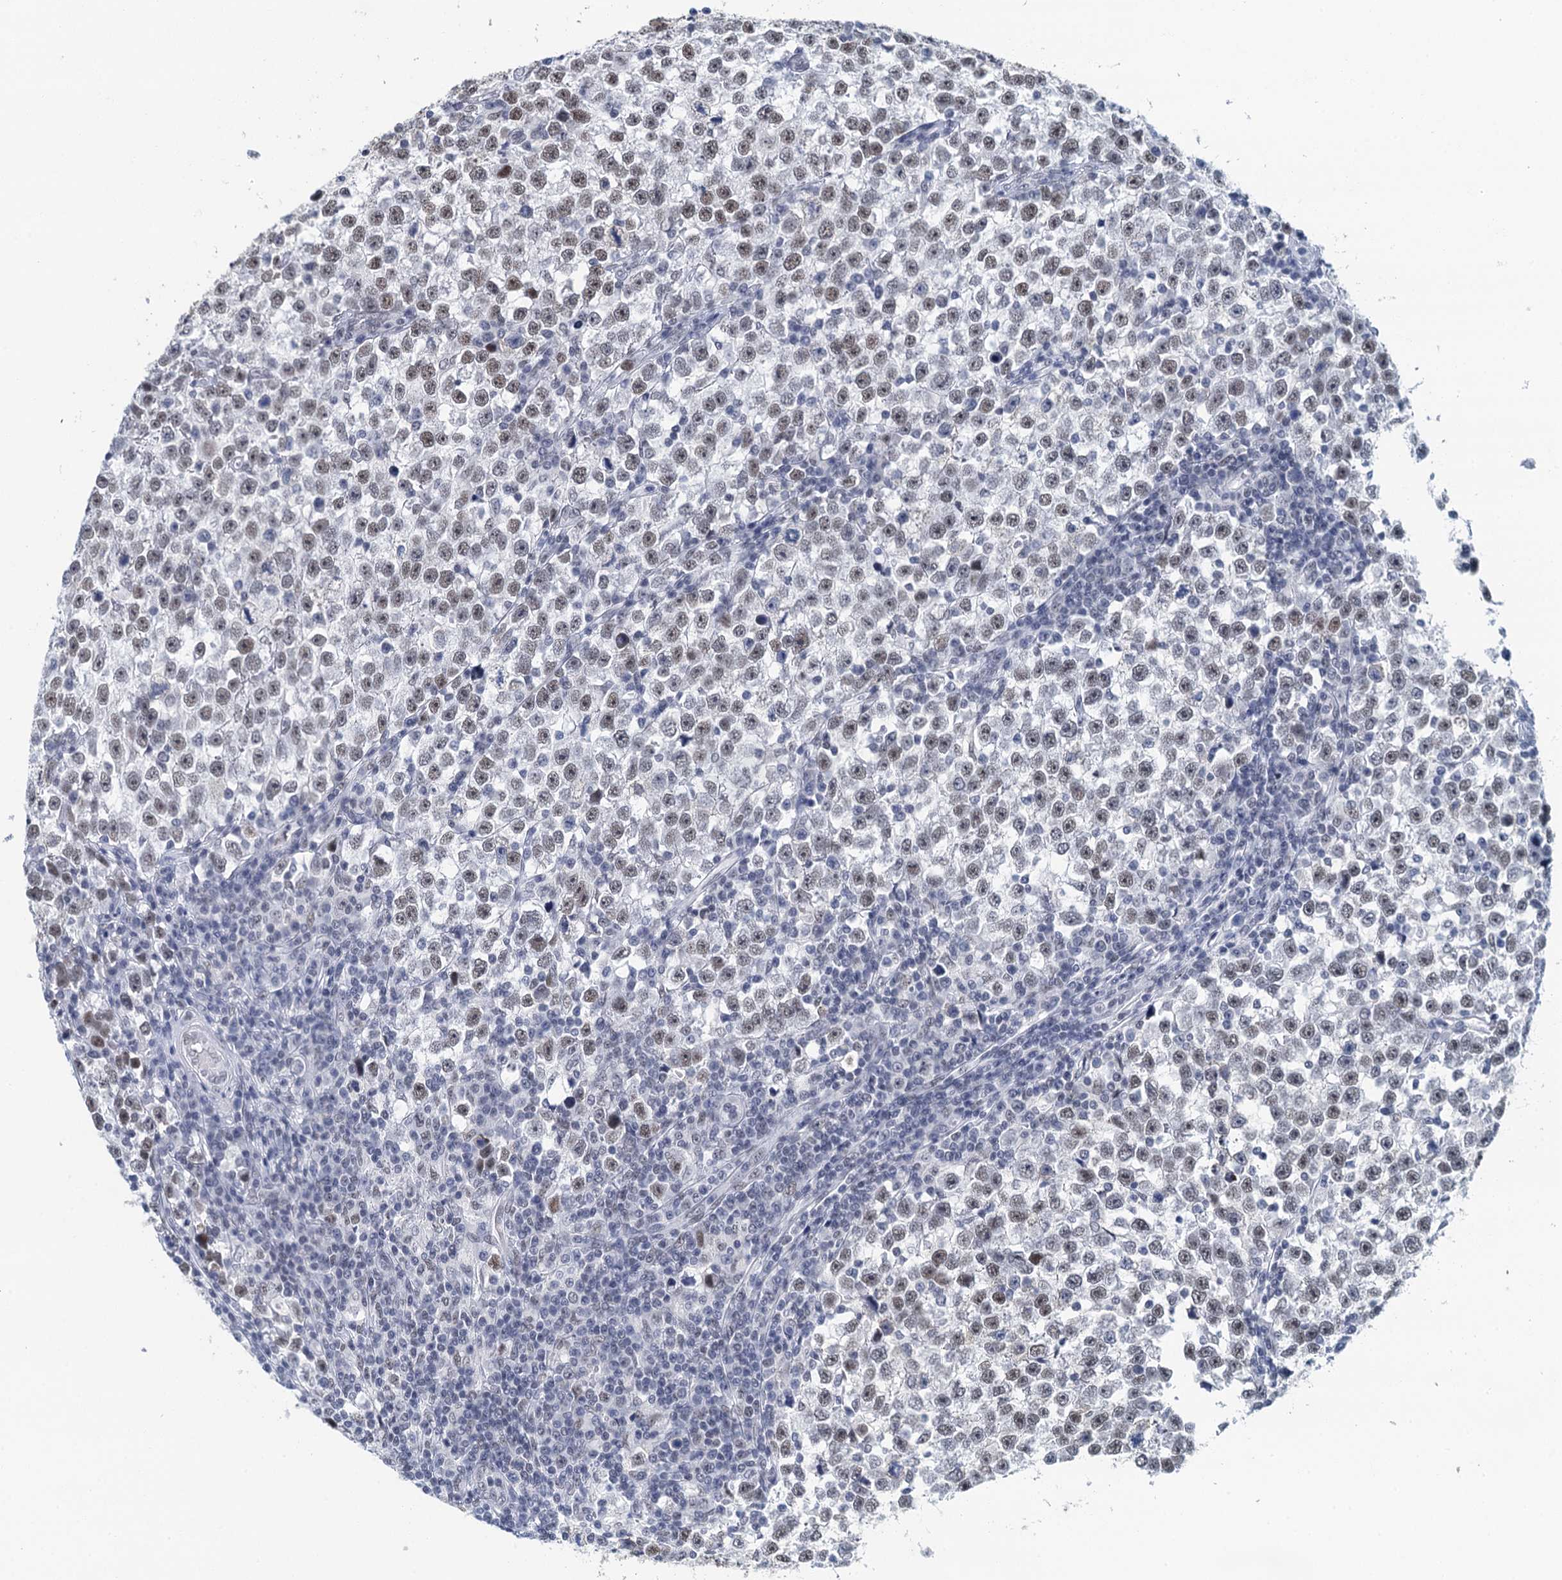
{"staining": {"intensity": "weak", "quantity": "25%-75%", "location": "nuclear"}, "tissue": "testis cancer", "cell_type": "Tumor cells", "image_type": "cancer", "snomed": [{"axis": "morphology", "description": "Normal tissue, NOS"}, {"axis": "morphology", "description": "Seminoma, NOS"}, {"axis": "topography", "description": "Testis"}], "caption": "IHC staining of testis cancer (seminoma), which displays low levels of weak nuclear staining in about 25%-75% of tumor cells indicating weak nuclear protein expression. The staining was performed using DAB (brown) for protein detection and nuclei were counterstained in hematoxylin (blue).", "gene": "EPS8L1", "patient": {"sex": "male", "age": 43}}